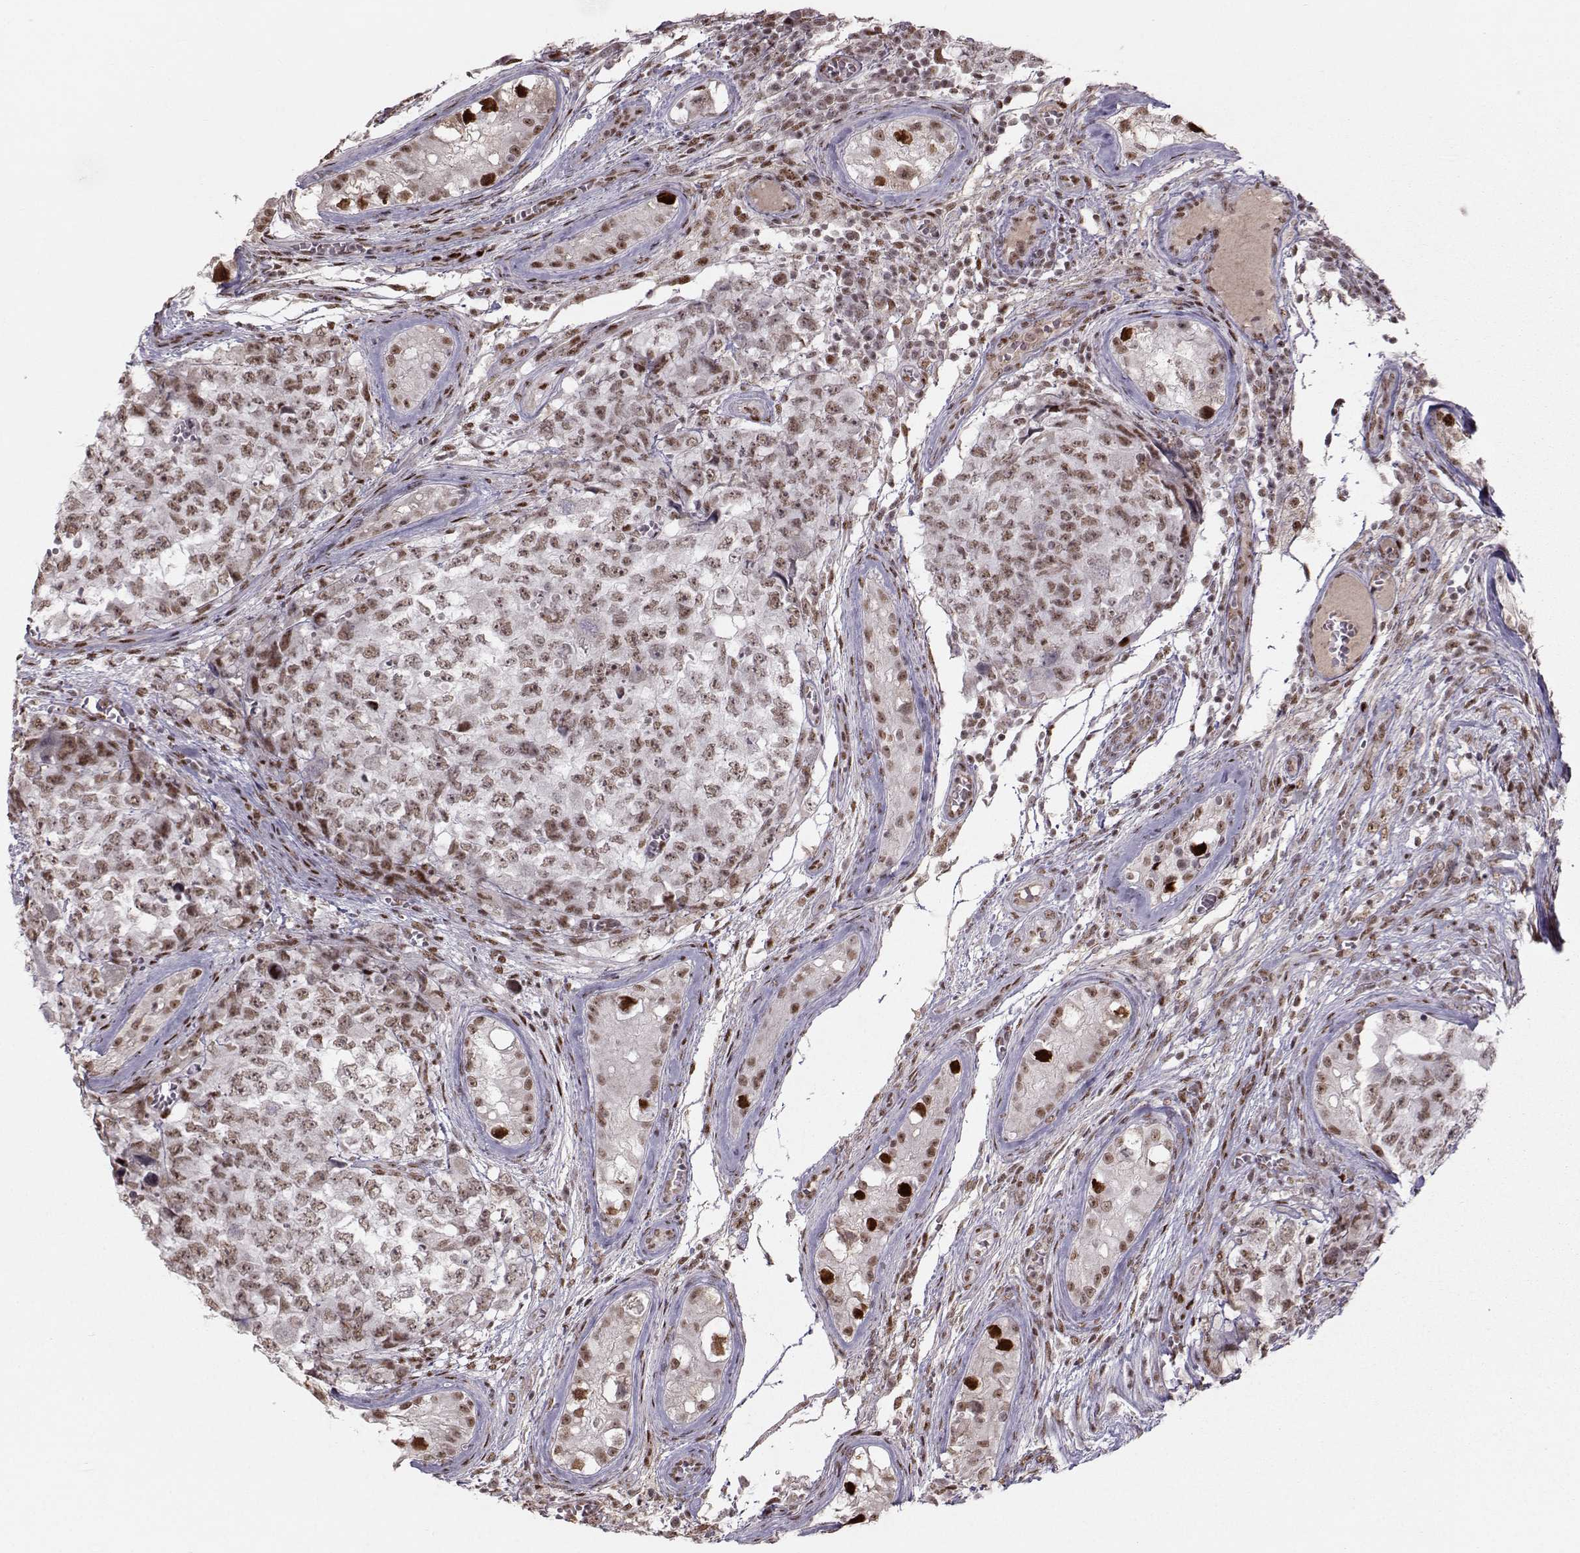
{"staining": {"intensity": "moderate", "quantity": "<25%", "location": "nuclear"}, "tissue": "testis cancer", "cell_type": "Tumor cells", "image_type": "cancer", "snomed": [{"axis": "morphology", "description": "Carcinoma, Embryonal, NOS"}, {"axis": "topography", "description": "Testis"}], "caption": "Embryonal carcinoma (testis) stained for a protein displays moderate nuclear positivity in tumor cells.", "gene": "SNAPC2", "patient": {"sex": "male", "age": 23}}